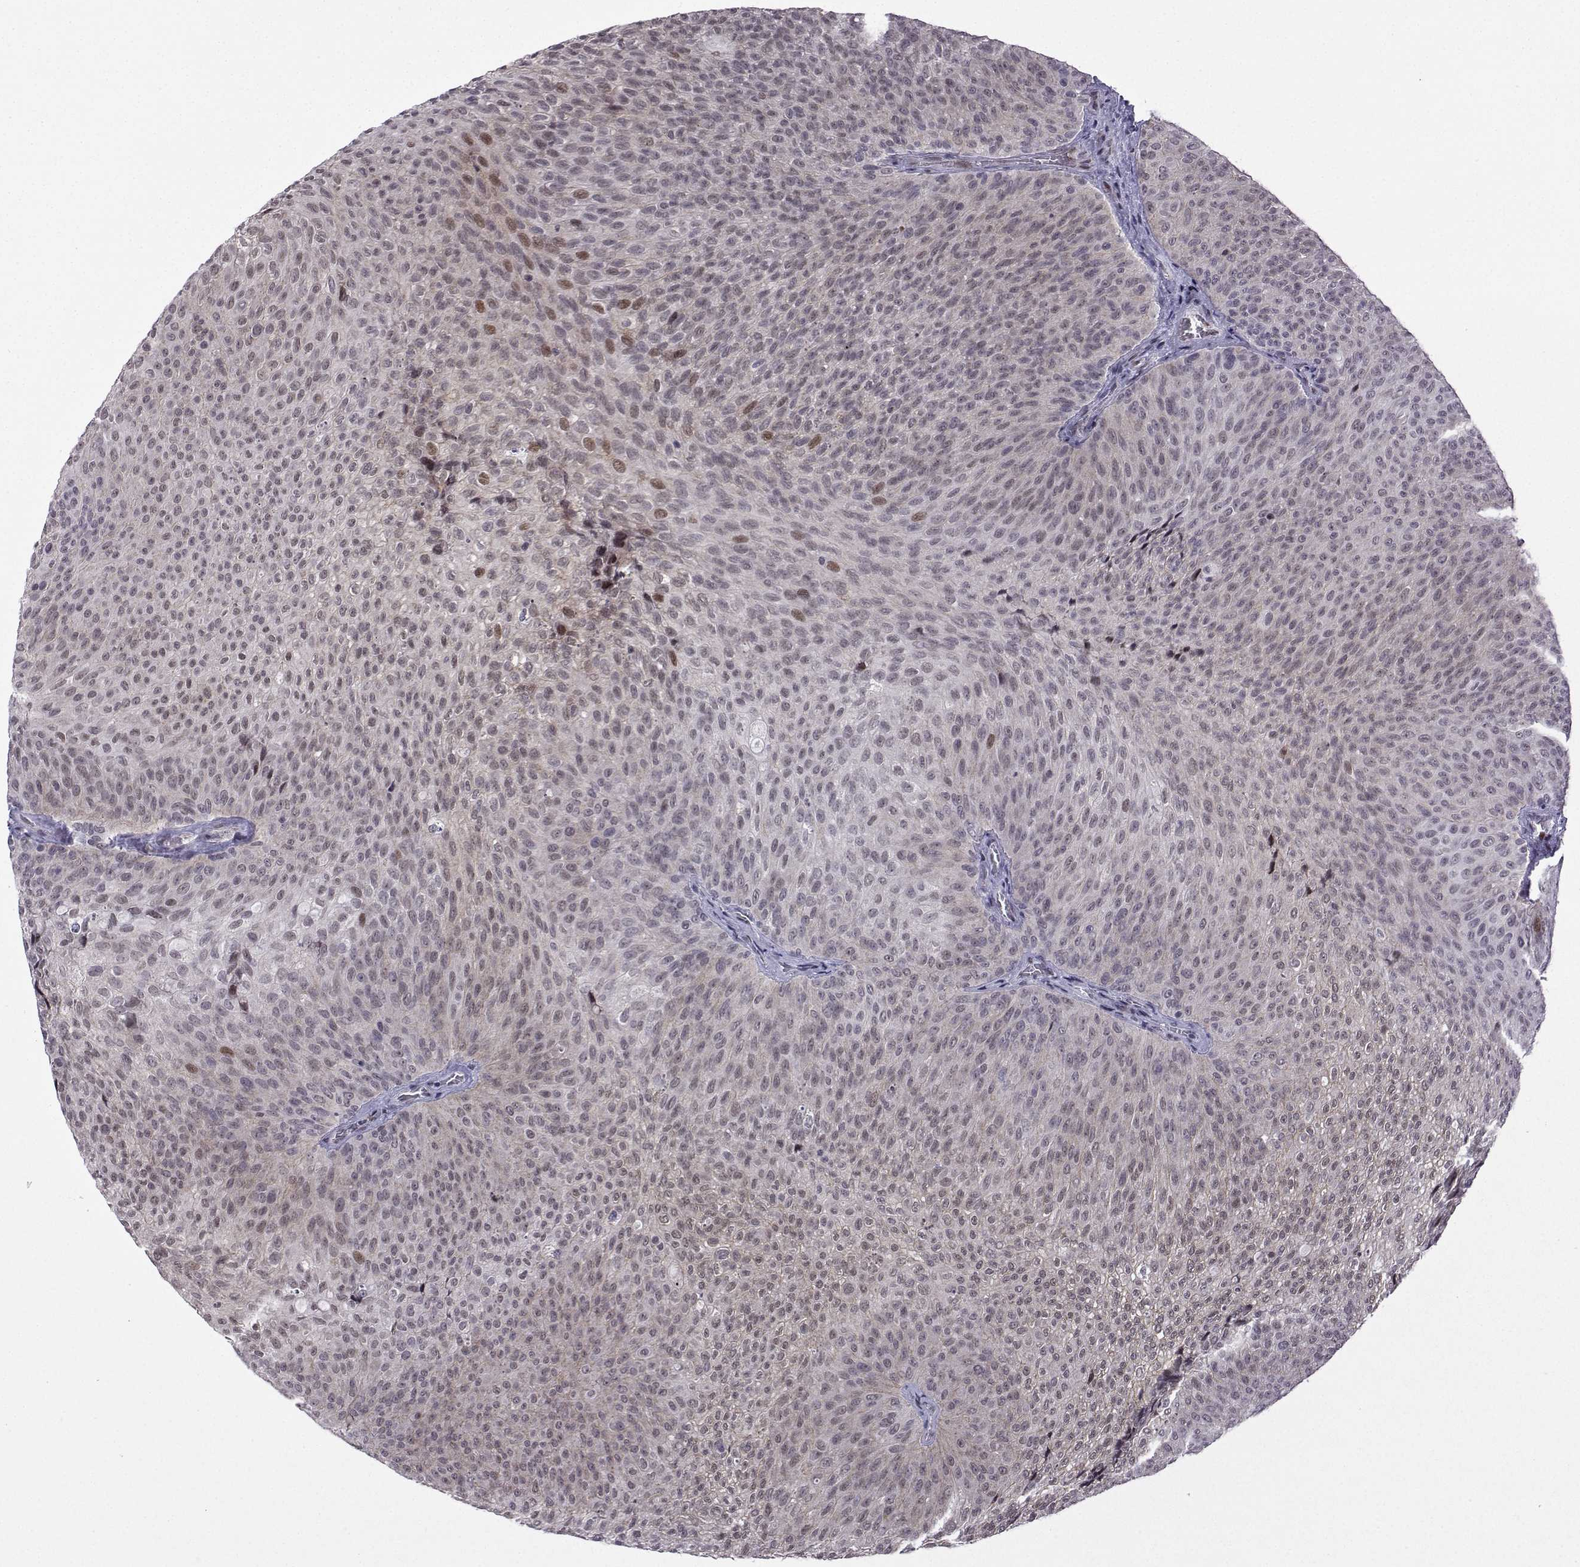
{"staining": {"intensity": "moderate", "quantity": "<25%", "location": "nuclear"}, "tissue": "urothelial cancer", "cell_type": "Tumor cells", "image_type": "cancer", "snomed": [{"axis": "morphology", "description": "Urothelial carcinoma, Low grade"}, {"axis": "topography", "description": "Urinary bladder"}], "caption": "Immunohistochemistry (IHC) micrograph of low-grade urothelial carcinoma stained for a protein (brown), which demonstrates low levels of moderate nuclear staining in about <25% of tumor cells.", "gene": "FGF3", "patient": {"sex": "male", "age": 78}}